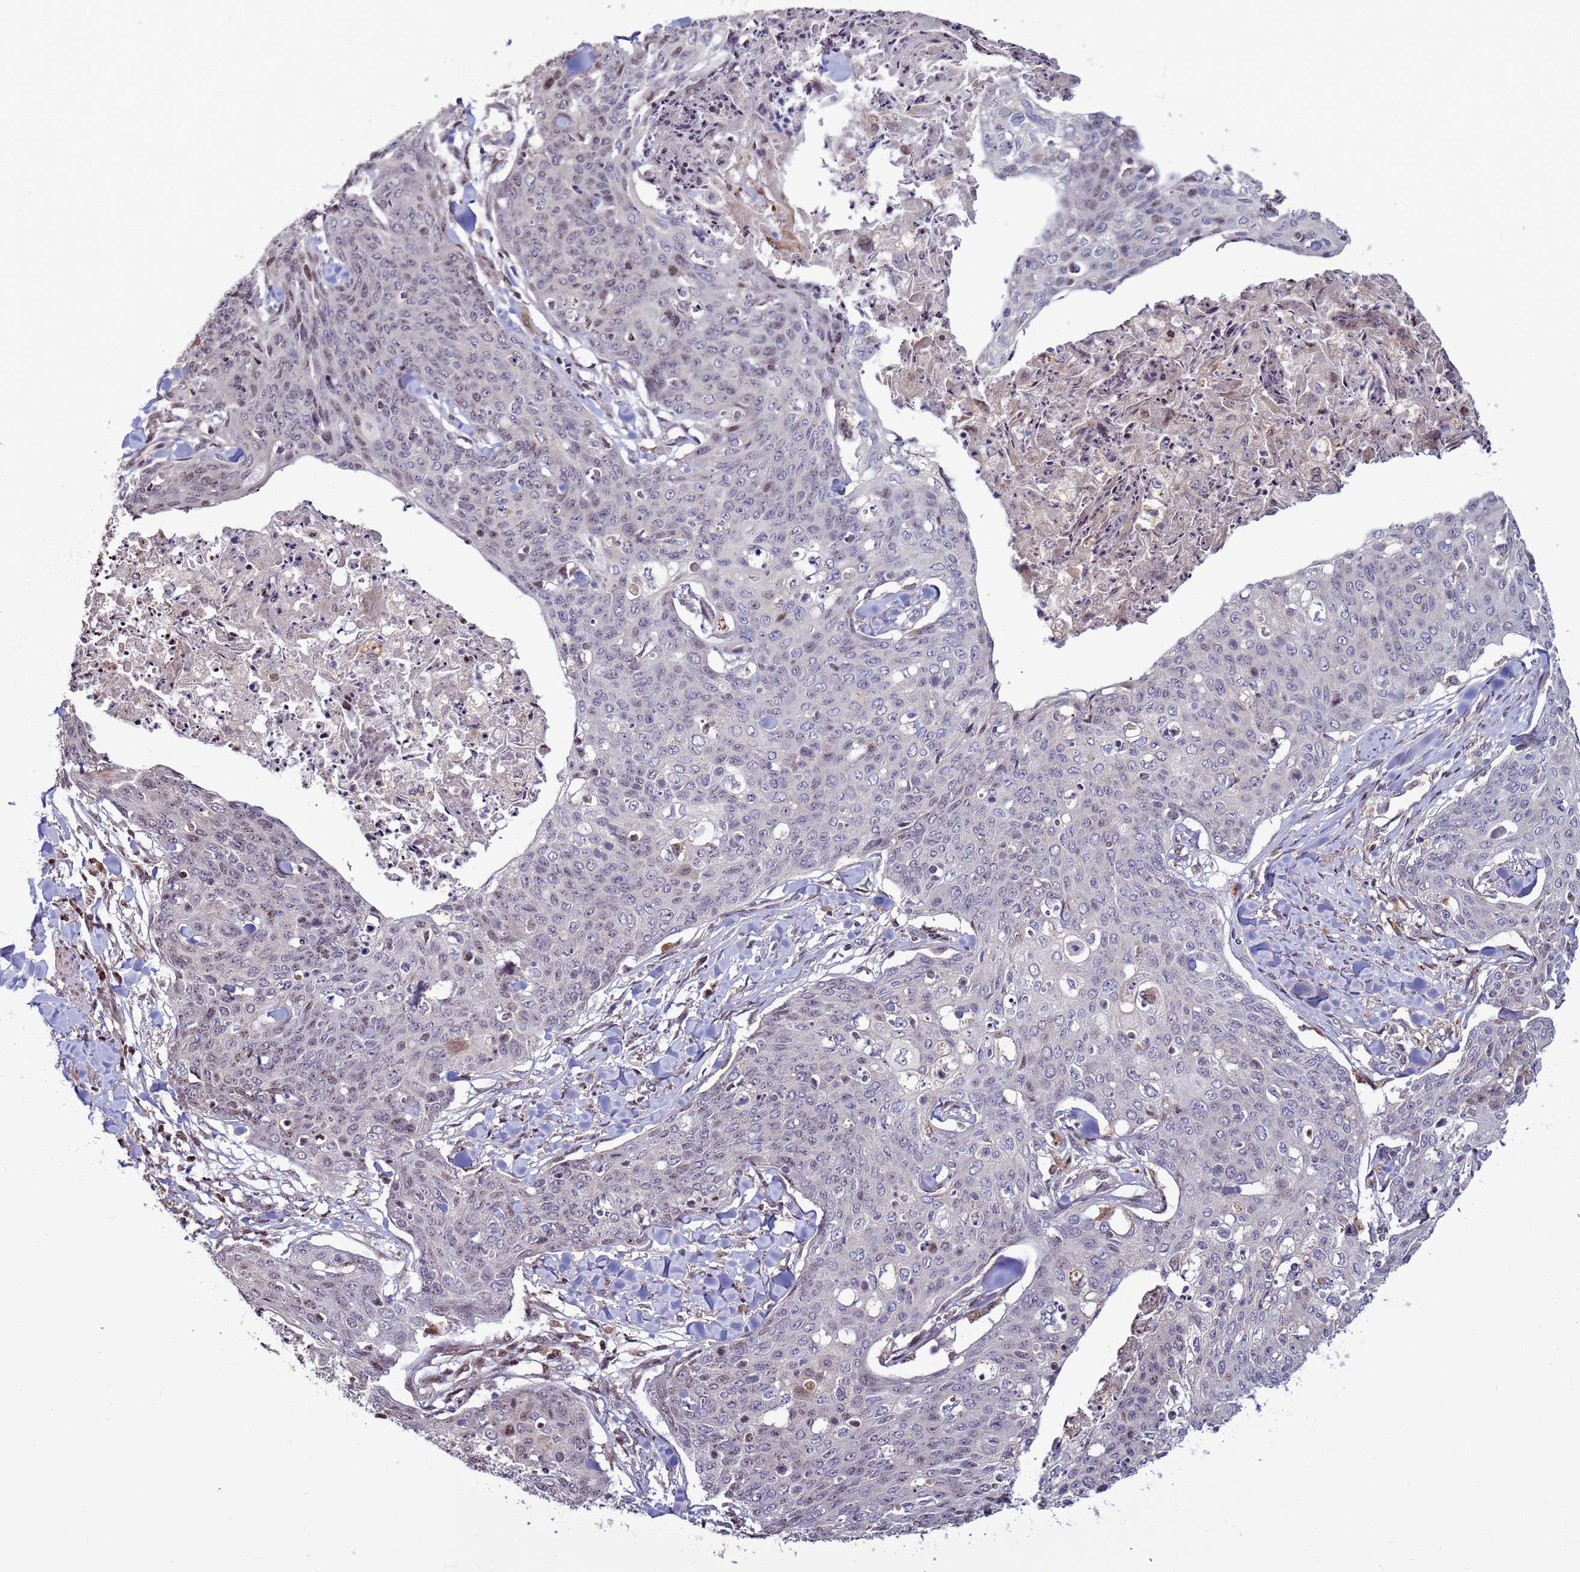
{"staining": {"intensity": "negative", "quantity": "none", "location": "none"}, "tissue": "skin cancer", "cell_type": "Tumor cells", "image_type": "cancer", "snomed": [{"axis": "morphology", "description": "Squamous cell carcinoma, NOS"}, {"axis": "topography", "description": "Skin"}, {"axis": "topography", "description": "Vulva"}], "caption": "Squamous cell carcinoma (skin) stained for a protein using immunohistochemistry (IHC) displays no expression tumor cells.", "gene": "HGH1", "patient": {"sex": "female", "age": 85}}